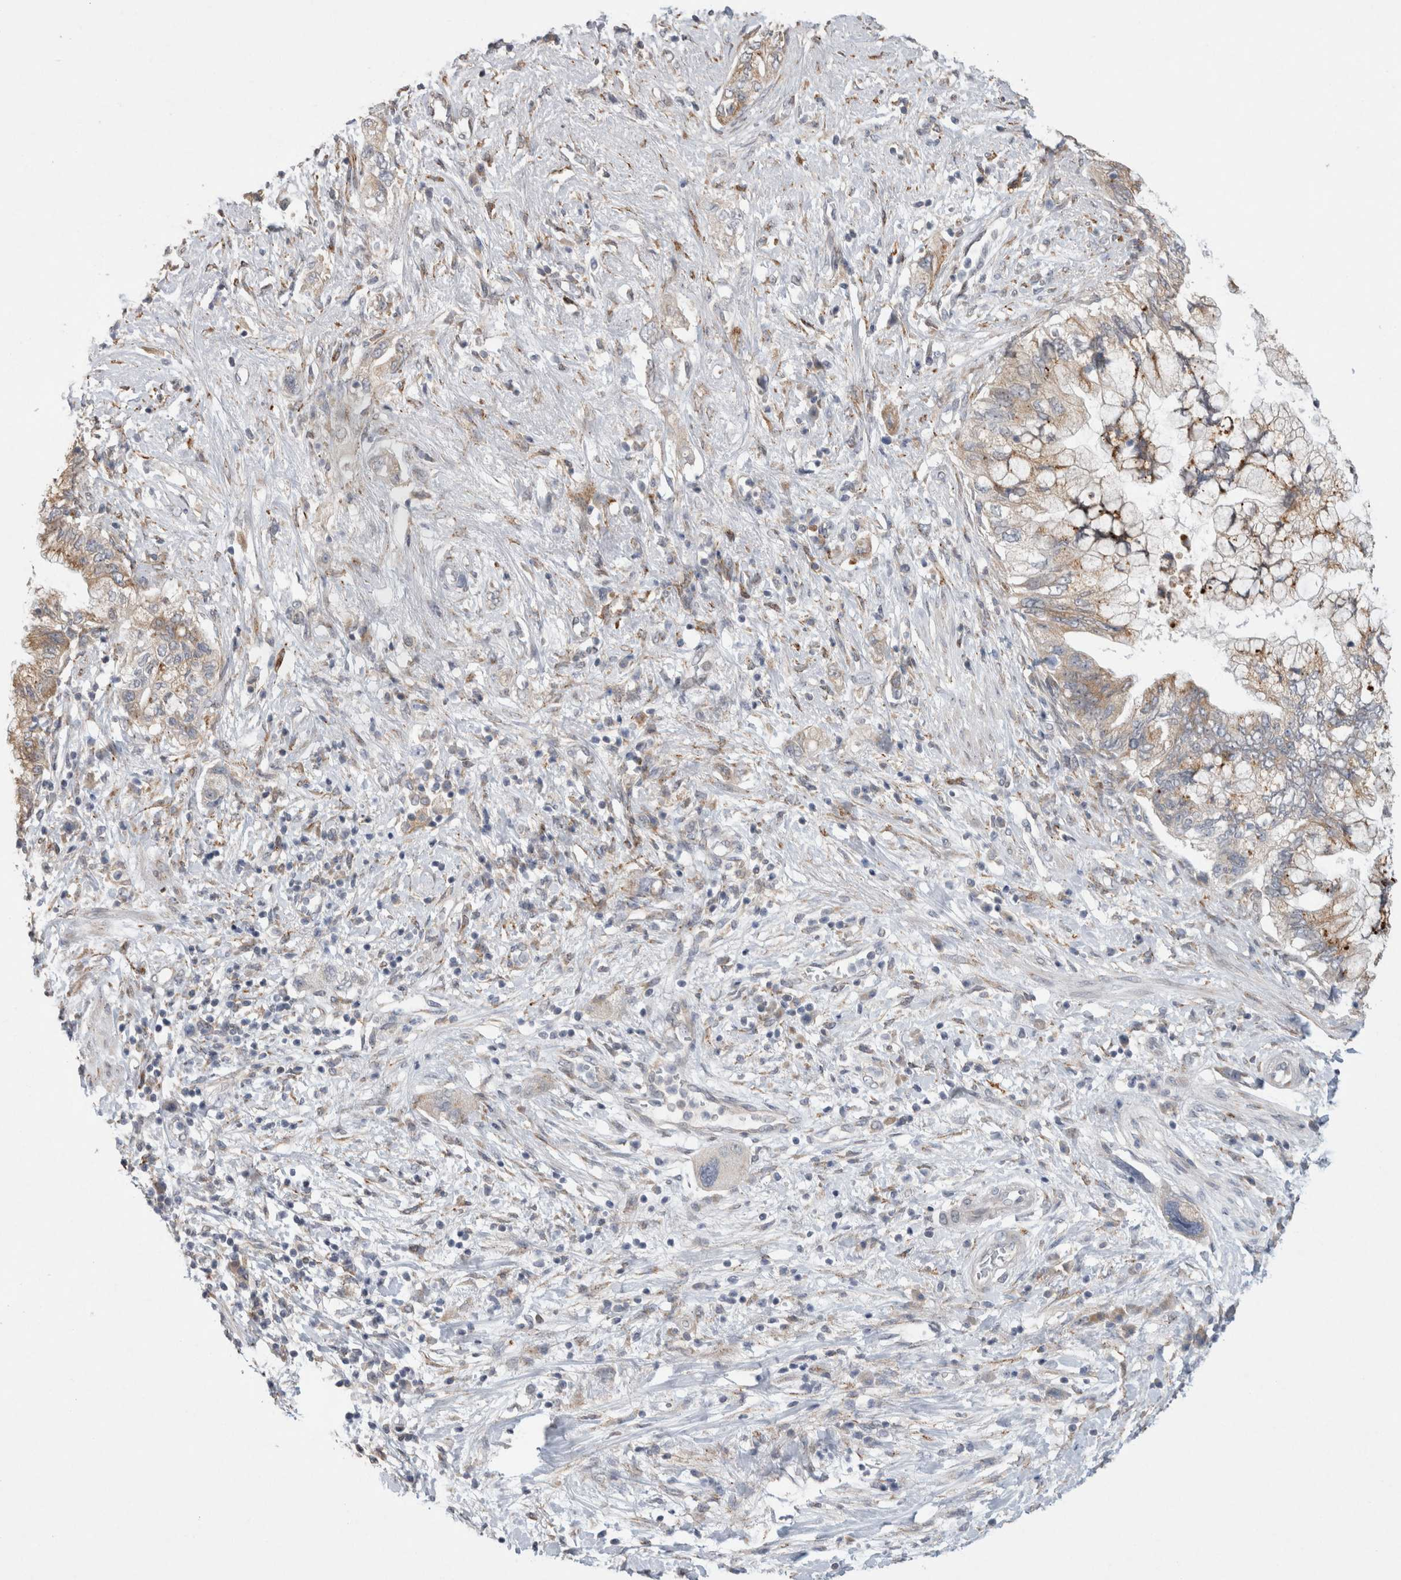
{"staining": {"intensity": "weak", "quantity": "25%-75%", "location": "cytoplasmic/membranous"}, "tissue": "pancreatic cancer", "cell_type": "Tumor cells", "image_type": "cancer", "snomed": [{"axis": "morphology", "description": "Adenocarcinoma, NOS"}, {"axis": "topography", "description": "Pancreas"}], "caption": "Brown immunohistochemical staining in pancreatic cancer shows weak cytoplasmic/membranous expression in about 25%-75% of tumor cells. The protein is shown in brown color, while the nuclei are stained blue.", "gene": "TRMT9B", "patient": {"sex": "female", "age": 73}}